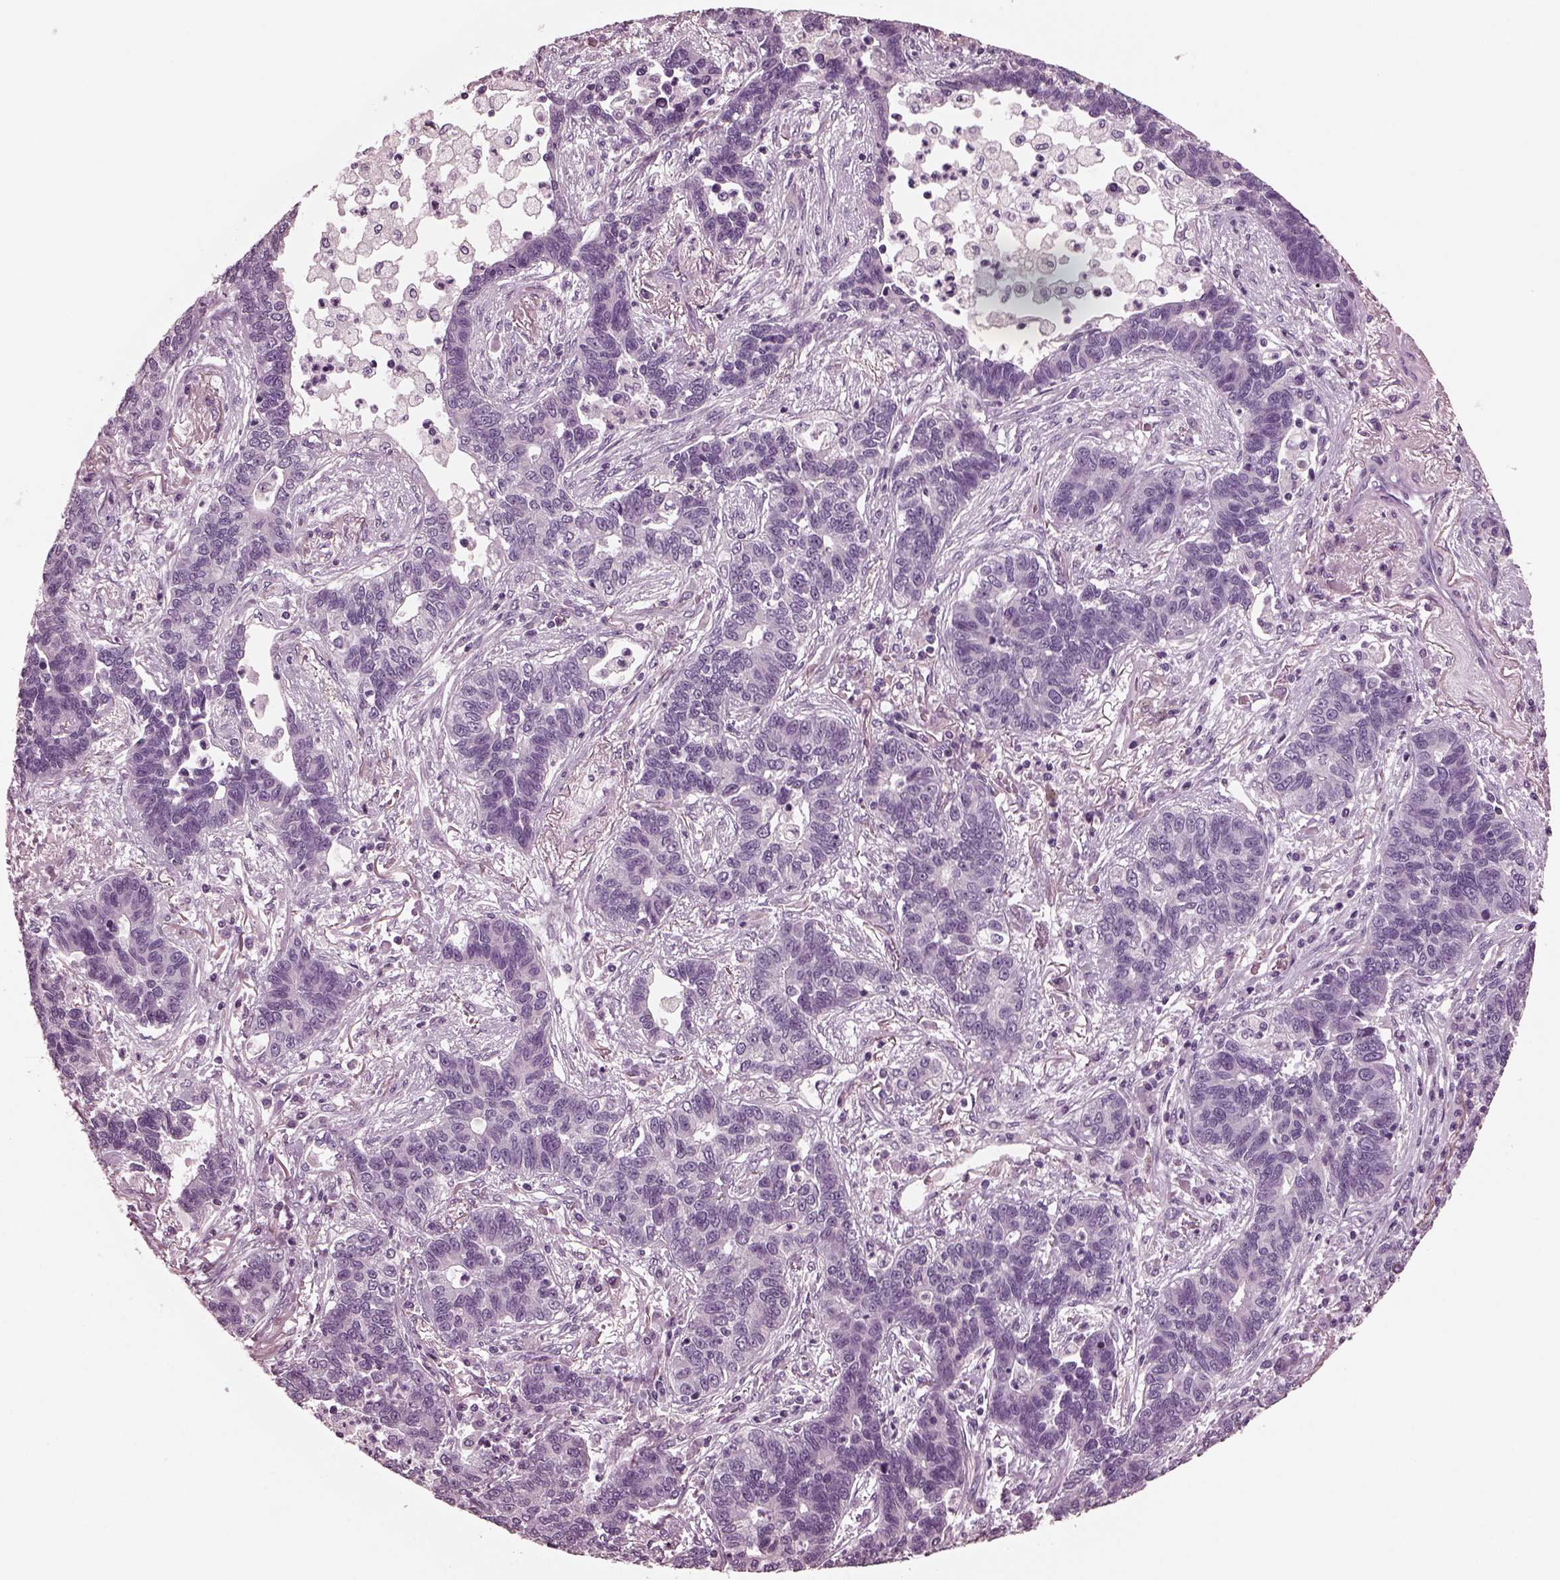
{"staining": {"intensity": "negative", "quantity": "none", "location": "none"}, "tissue": "lung cancer", "cell_type": "Tumor cells", "image_type": "cancer", "snomed": [{"axis": "morphology", "description": "Adenocarcinoma, NOS"}, {"axis": "topography", "description": "Lung"}], "caption": "Immunohistochemistry (IHC) of human adenocarcinoma (lung) displays no positivity in tumor cells.", "gene": "MIB2", "patient": {"sex": "female", "age": 57}}